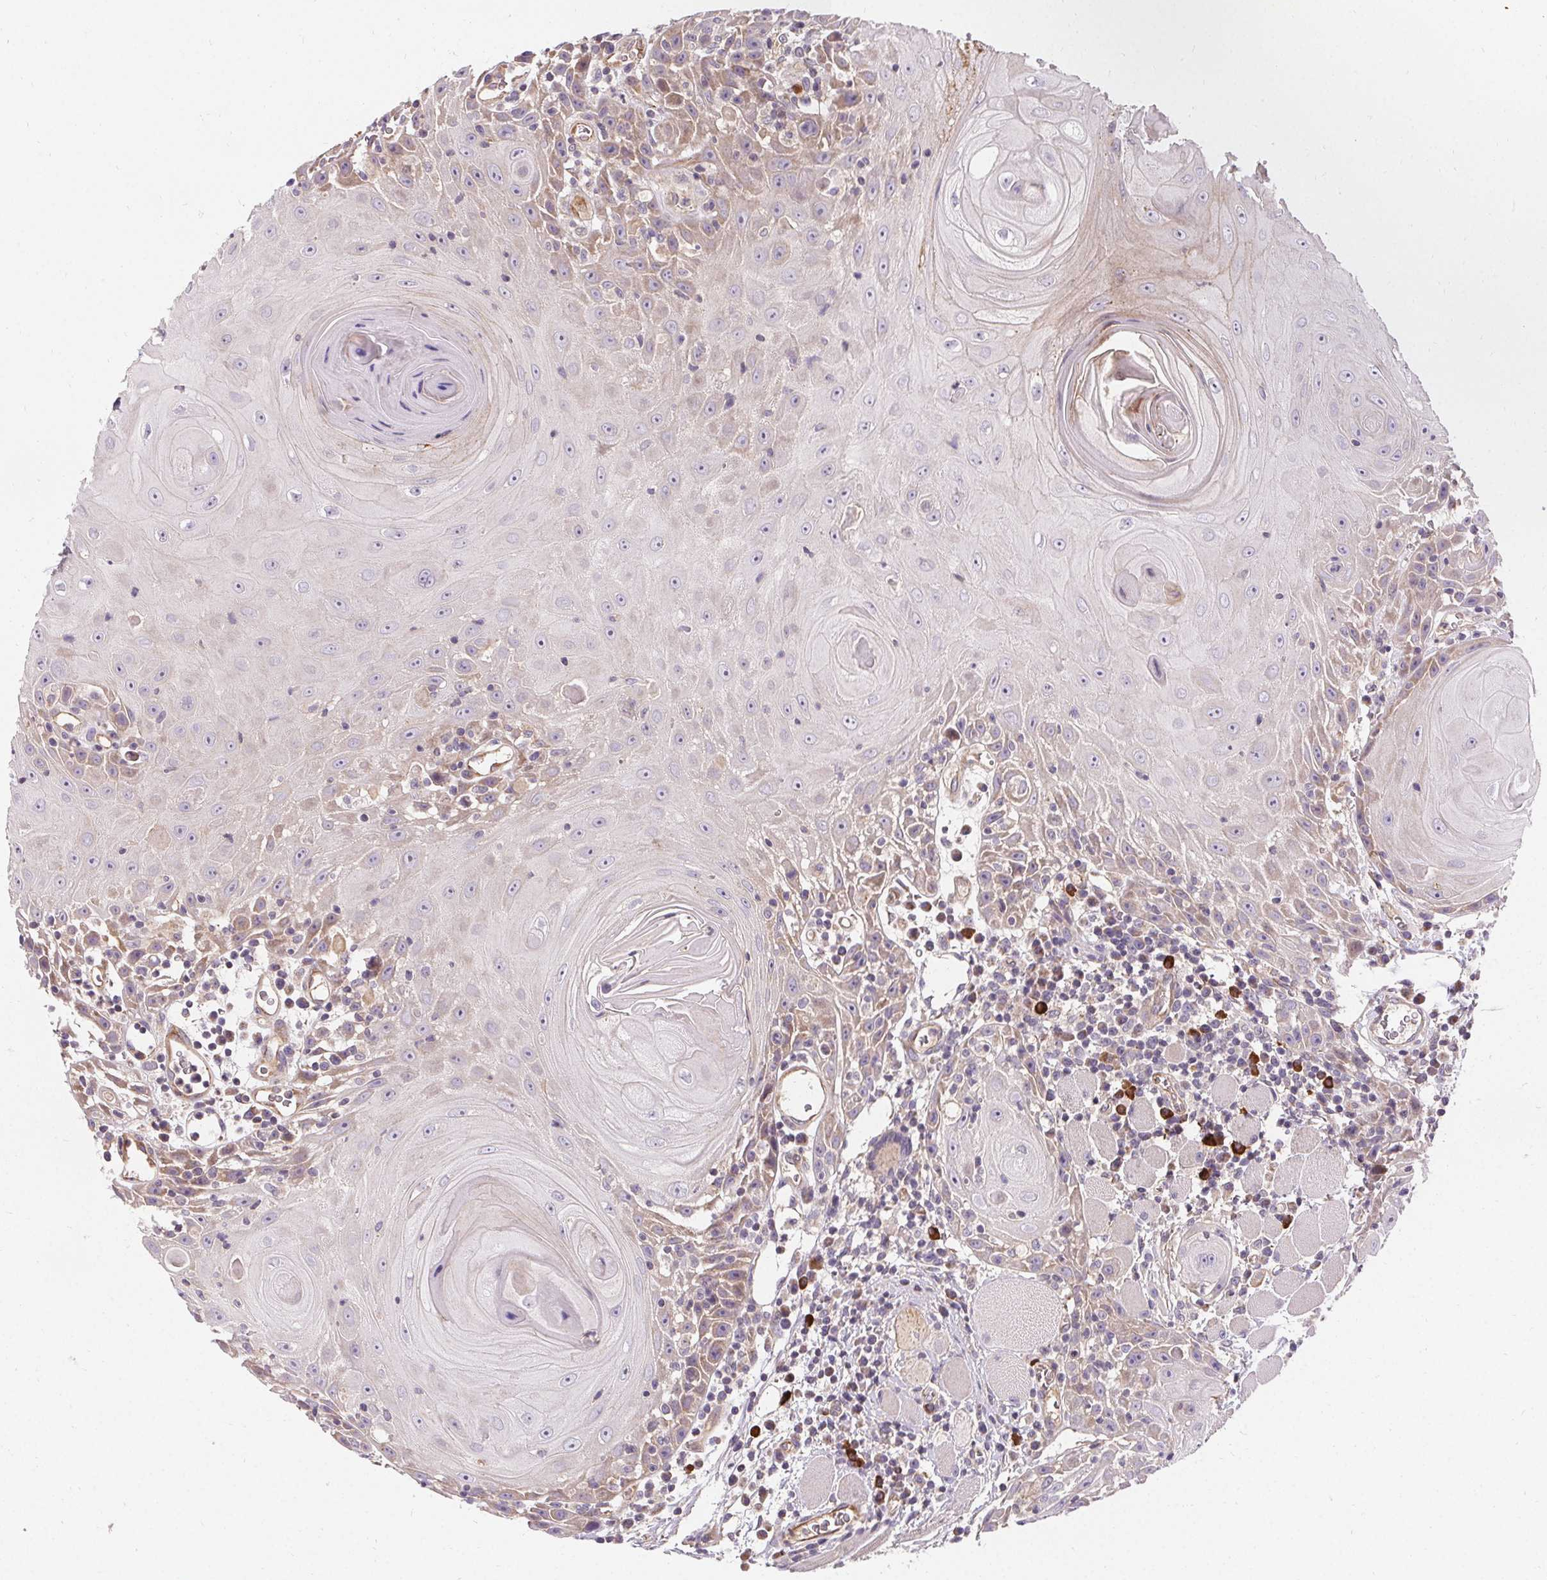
{"staining": {"intensity": "weak", "quantity": "25%-75%", "location": "cytoplasmic/membranous"}, "tissue": "head and neck cancer", "cell_type": "Tumor cells", "image_type": "cancer", "snomed": [{"axis": "morphology", "description": "Squamous cell carcinoma, NOS"}, {"axis": "topography", "description": "Head-Neck"}], "caption": "The image displays a brown stain indicating the presence of a protein in the cytoplasmic/membranous of tumor cells in head and neck cancer (squamous cell carcinoma). (DAB (3,3'-diaminobenzidine) IHC with brightfield microscopy, high magnification).", "gene": "APLP1", "patient": {"sex": "male", "age": 52}}